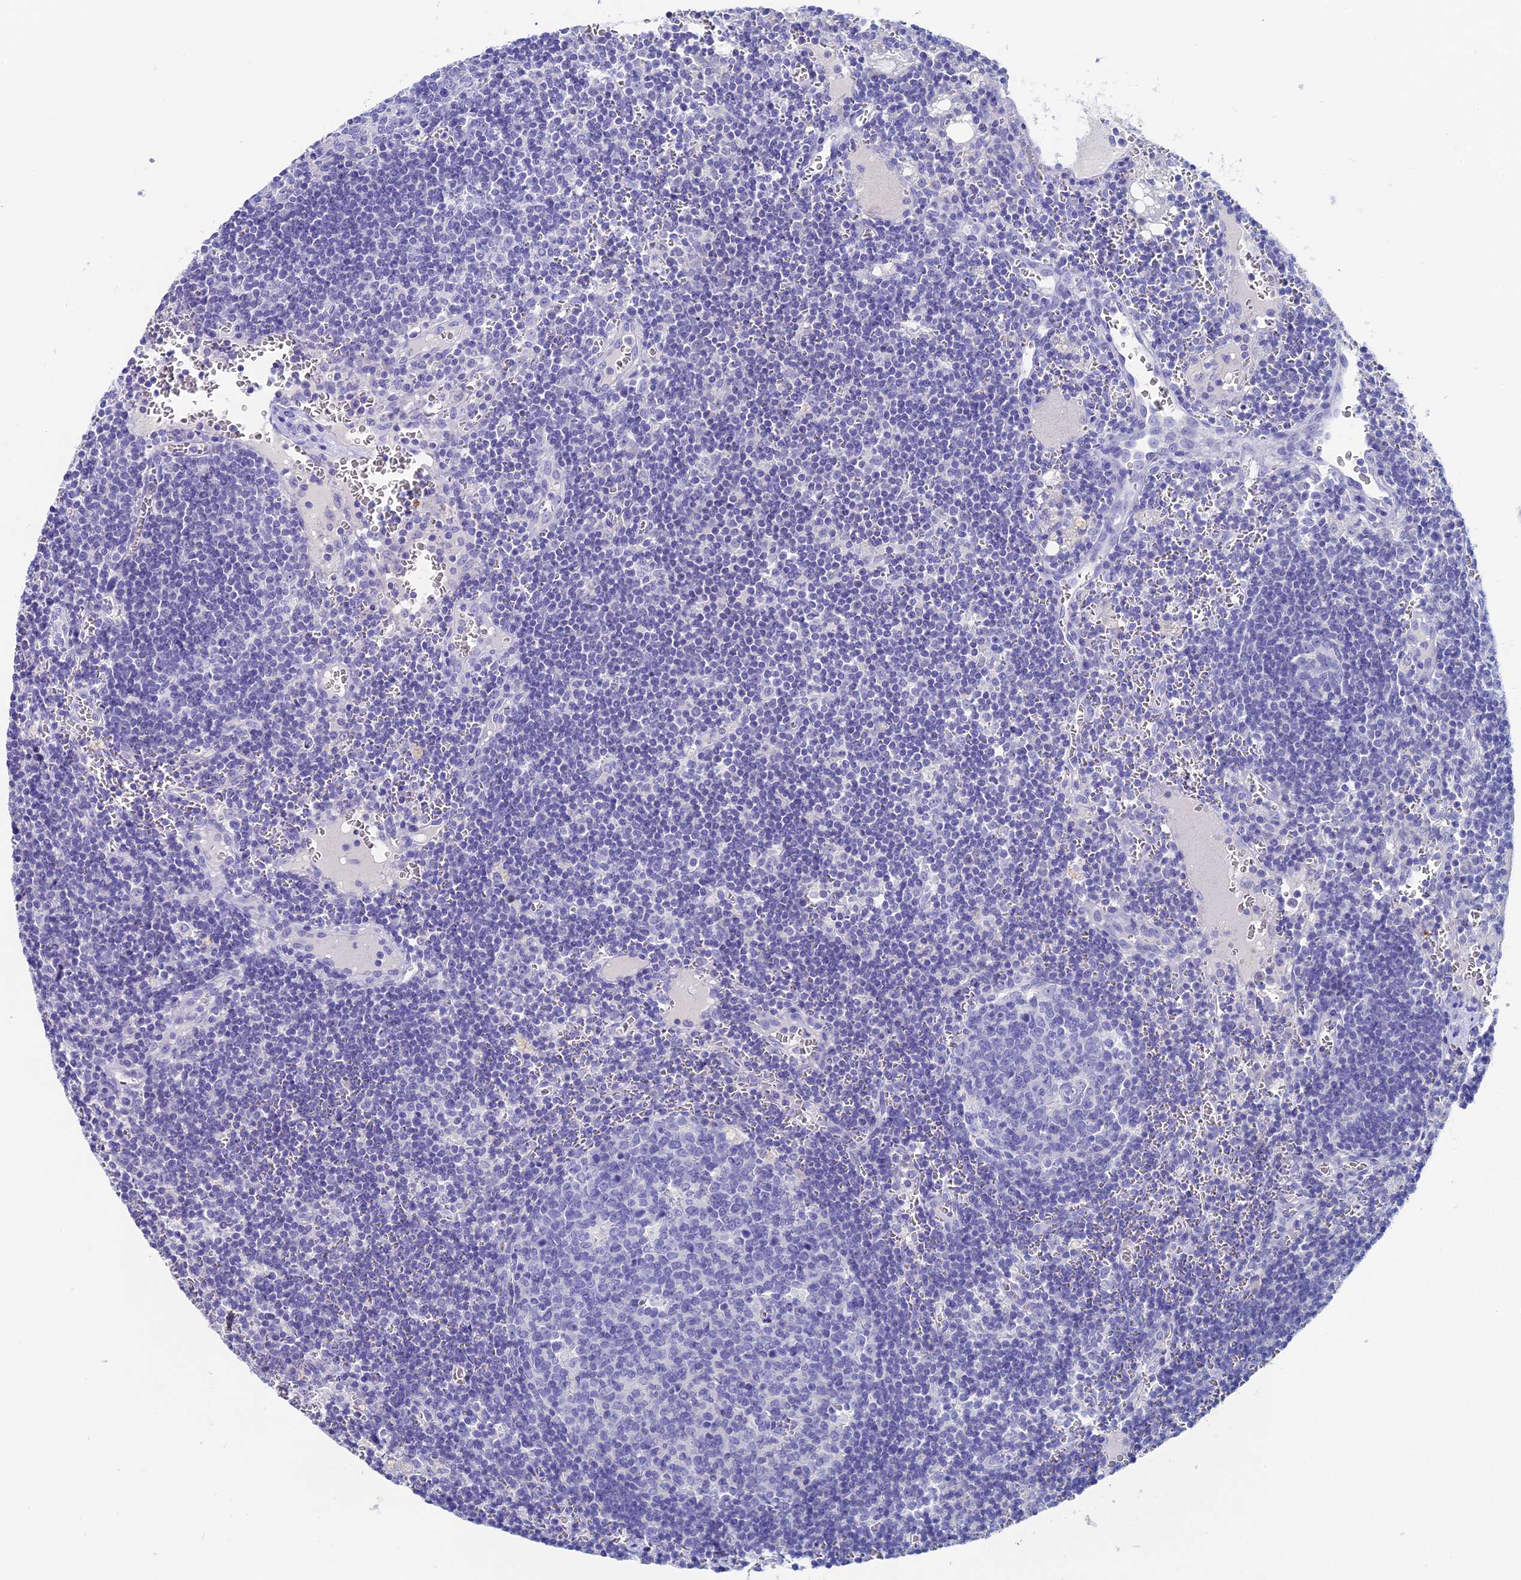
{"staining": {"intensity": "negative", "quantity": "none", "location": "none"}, "tissue": "lymph node", "cell_type": "Germinal center cells", "image_type": "normal", "snomed": [{"axis": "morphology", "description": "Normal tissue, NOS"}, {"axis": "topography", "description": "Lymph node"}], "caption": "This is a histopathology image of immunohistochemistry staining of unremarkable lymph node, which shows no staining in germinal center cells.", "gene": "UNC119", "patient": {"sex": "female", "age": 73}}